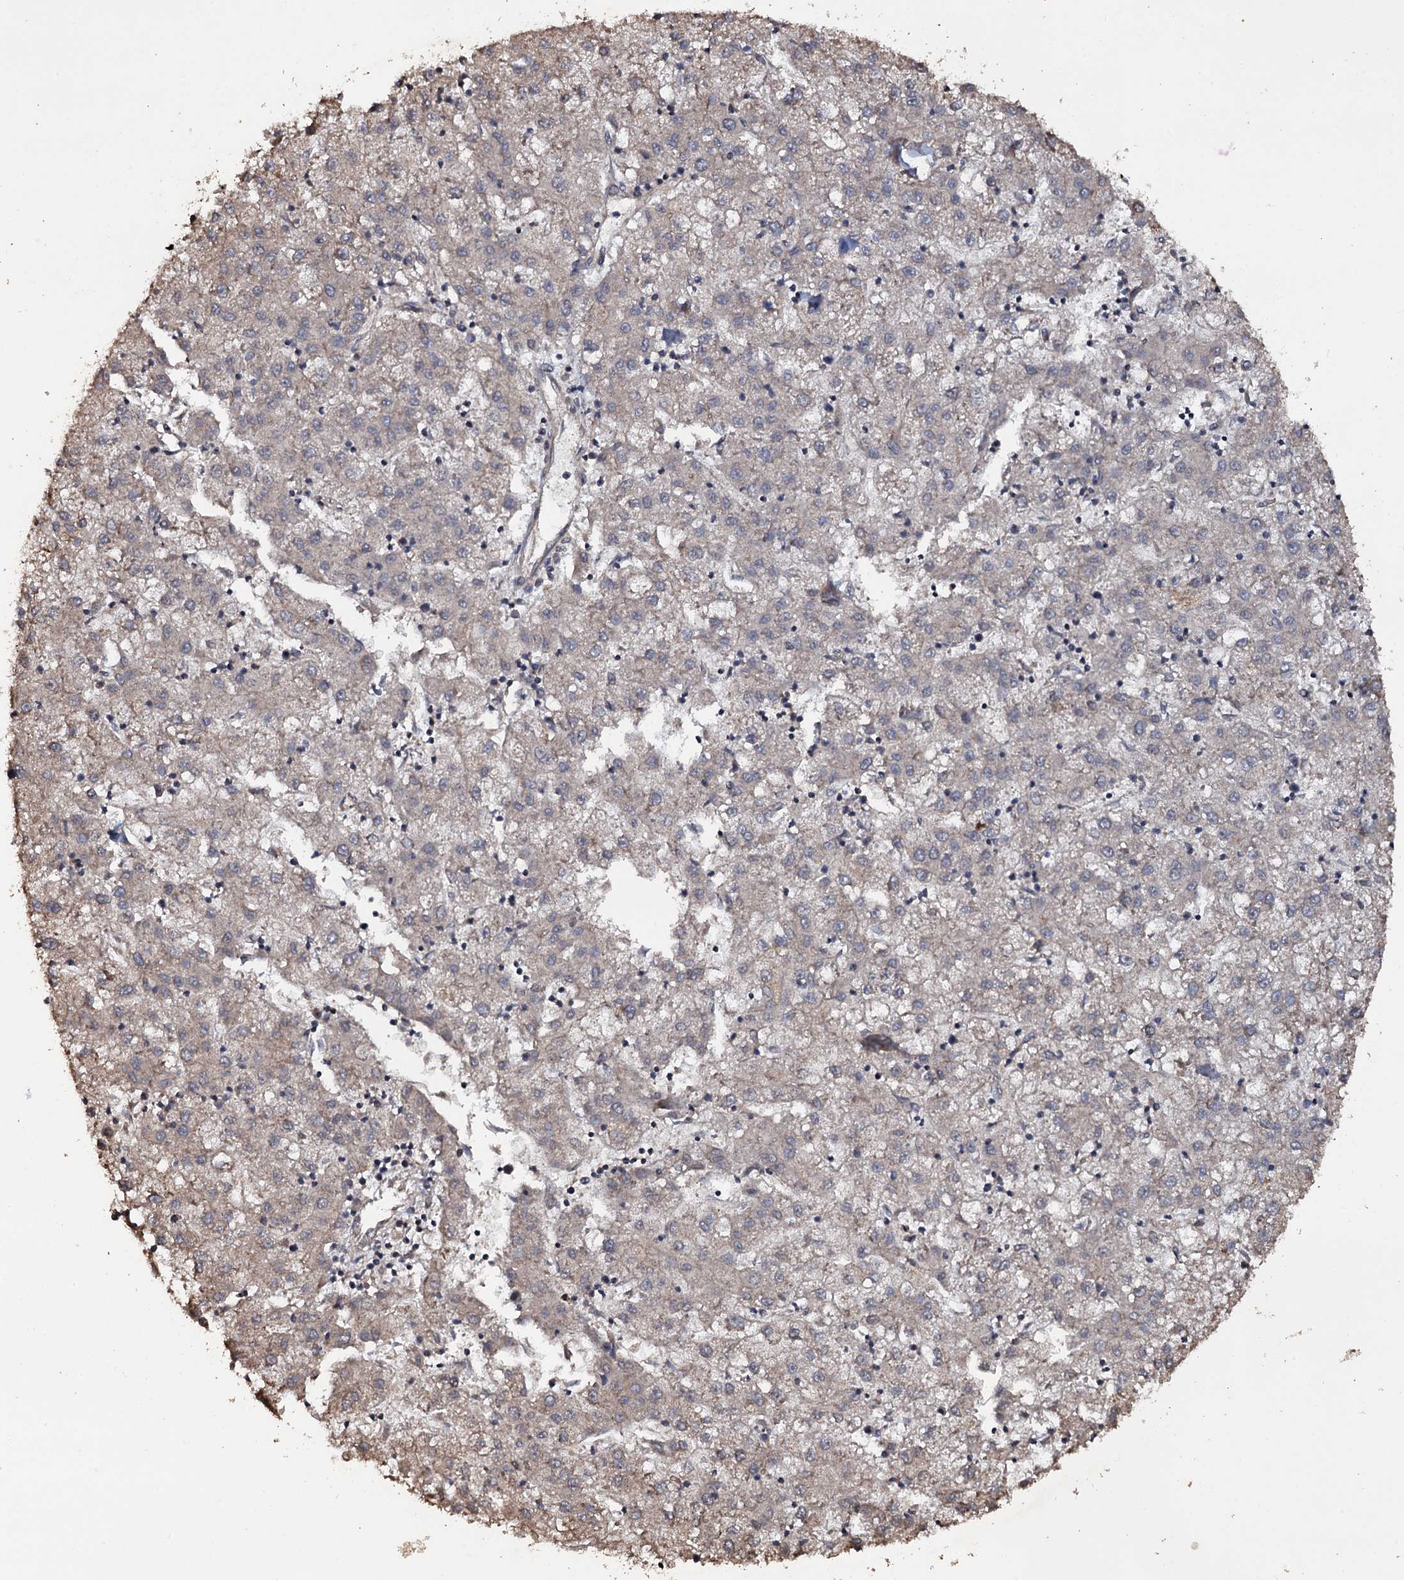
{"staining": {"intensity": "weak", "quantity": "<25%", "location": "cytoplasmic/membranous"}, "tissue": "liver cancer", "cell_type": "Tumor cells", "image_type": "cancer", "snomed": [{"axis": "morphology", "description": "Carcinoma, Hepatocellular, NOS"}, {"axis": "topography", "description": "Liver"}], "caption": "Immunohistochemistry (IHC) photomicrograph of hepatocellular carcinoma (liver) stained for a protein (brown), which reveals no expression in tumor cells.", "gene": "TTC23", "patient": {"sex": "male", "age": 72}}